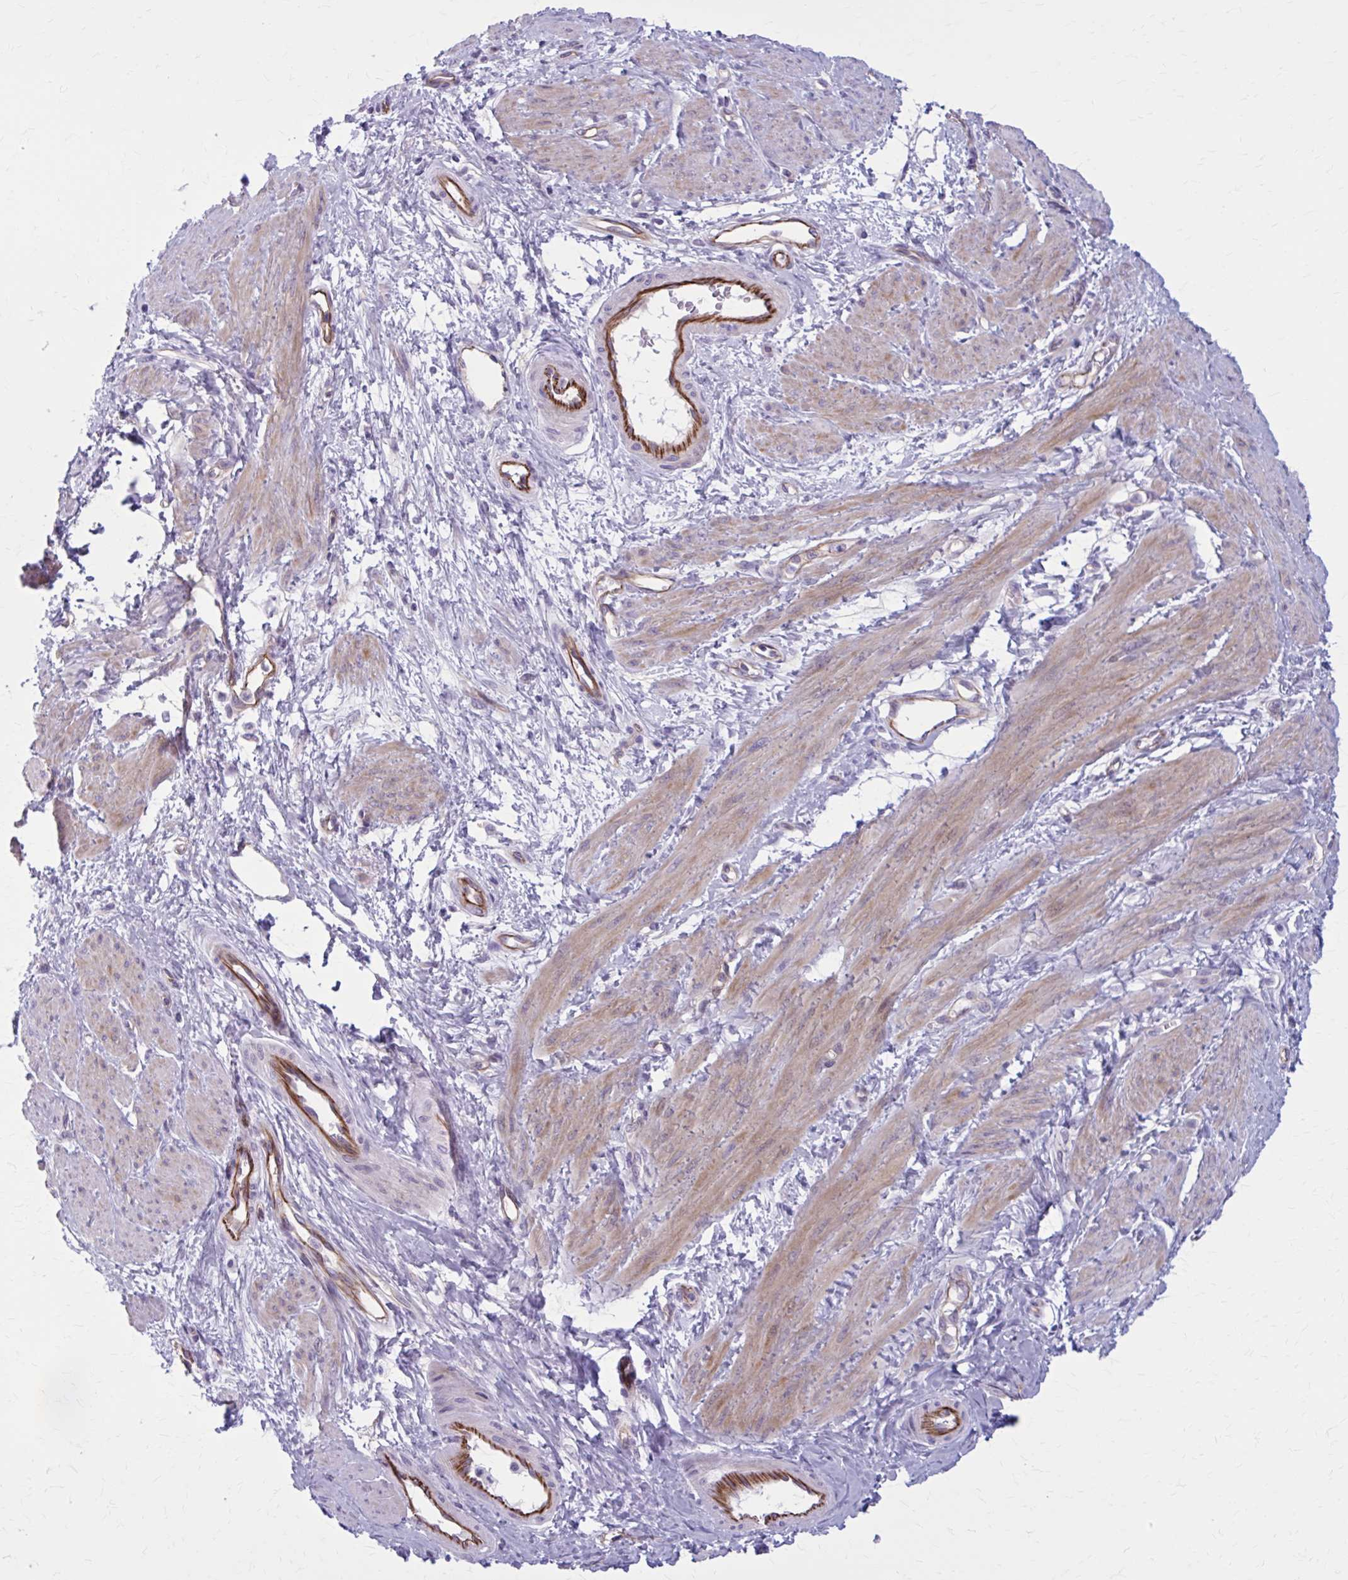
{"staining": {"intensity": "moderate", "quantity": "25%-75%", "location": "cytoplasmic/membranous"}, "tissue": "smooth muscle", "cell_type": "Smooth muscle cells", "image_type": "normal", "snomed": [{"axis": "morphology", "description": "Normal tissue, NOS"}, {"axis": "topography", "description": "Smooth muscle"}, {"axis": "topography", "description": "Uterus"}], "caption": "The photomicrograph reveals staining of unremarkable smooth muscle, revealing moderate cytoplasmic/membranous protein positivity (brown color) within smooth muscle cells.", "gene": "ZDHHC7", "patient": {"sex": "female", "age": 39}}